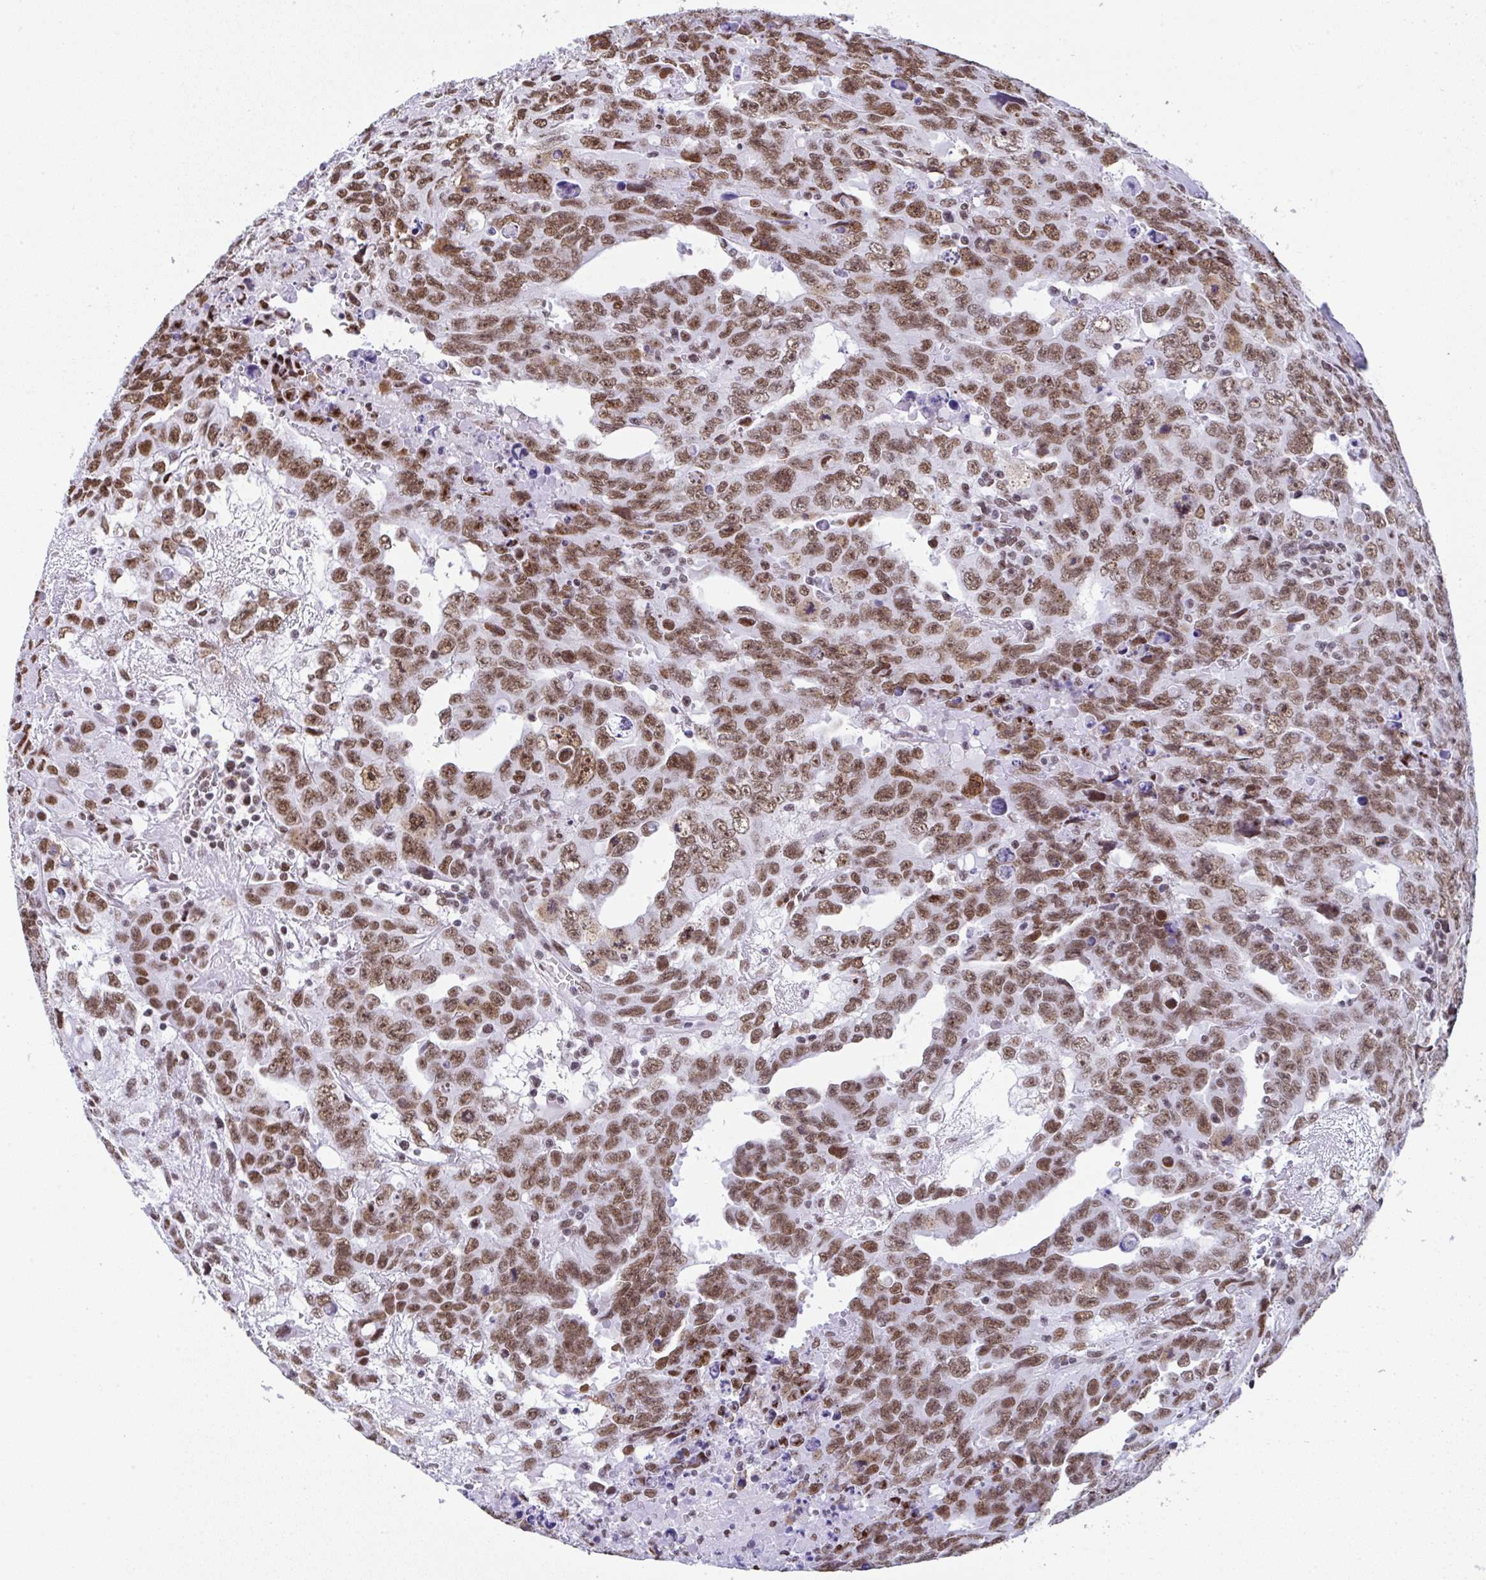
{"staining": {"intensity": "moderate", "quantity": ">75%", "location": "nuclear"}, "tissue": "testis cancer", "cell_type": "Tumor cells", "image_type": "cancer", "snomed": [{"axis": "morphology", "description": "Carcinoma, Embryonal, NOS"}, {"axis": "topography", "description": "Testis"}], "caption": "This image demonstrates embryonal carcinoma (testis) stained with immunohistochemistry to label a protein in brown. The nuclear of tumor cells show moderate positivity for the protein. Nuclei are counter-stained blue.", "gene": "DDX52", "patient": {"sex": "male", "age": 24}}